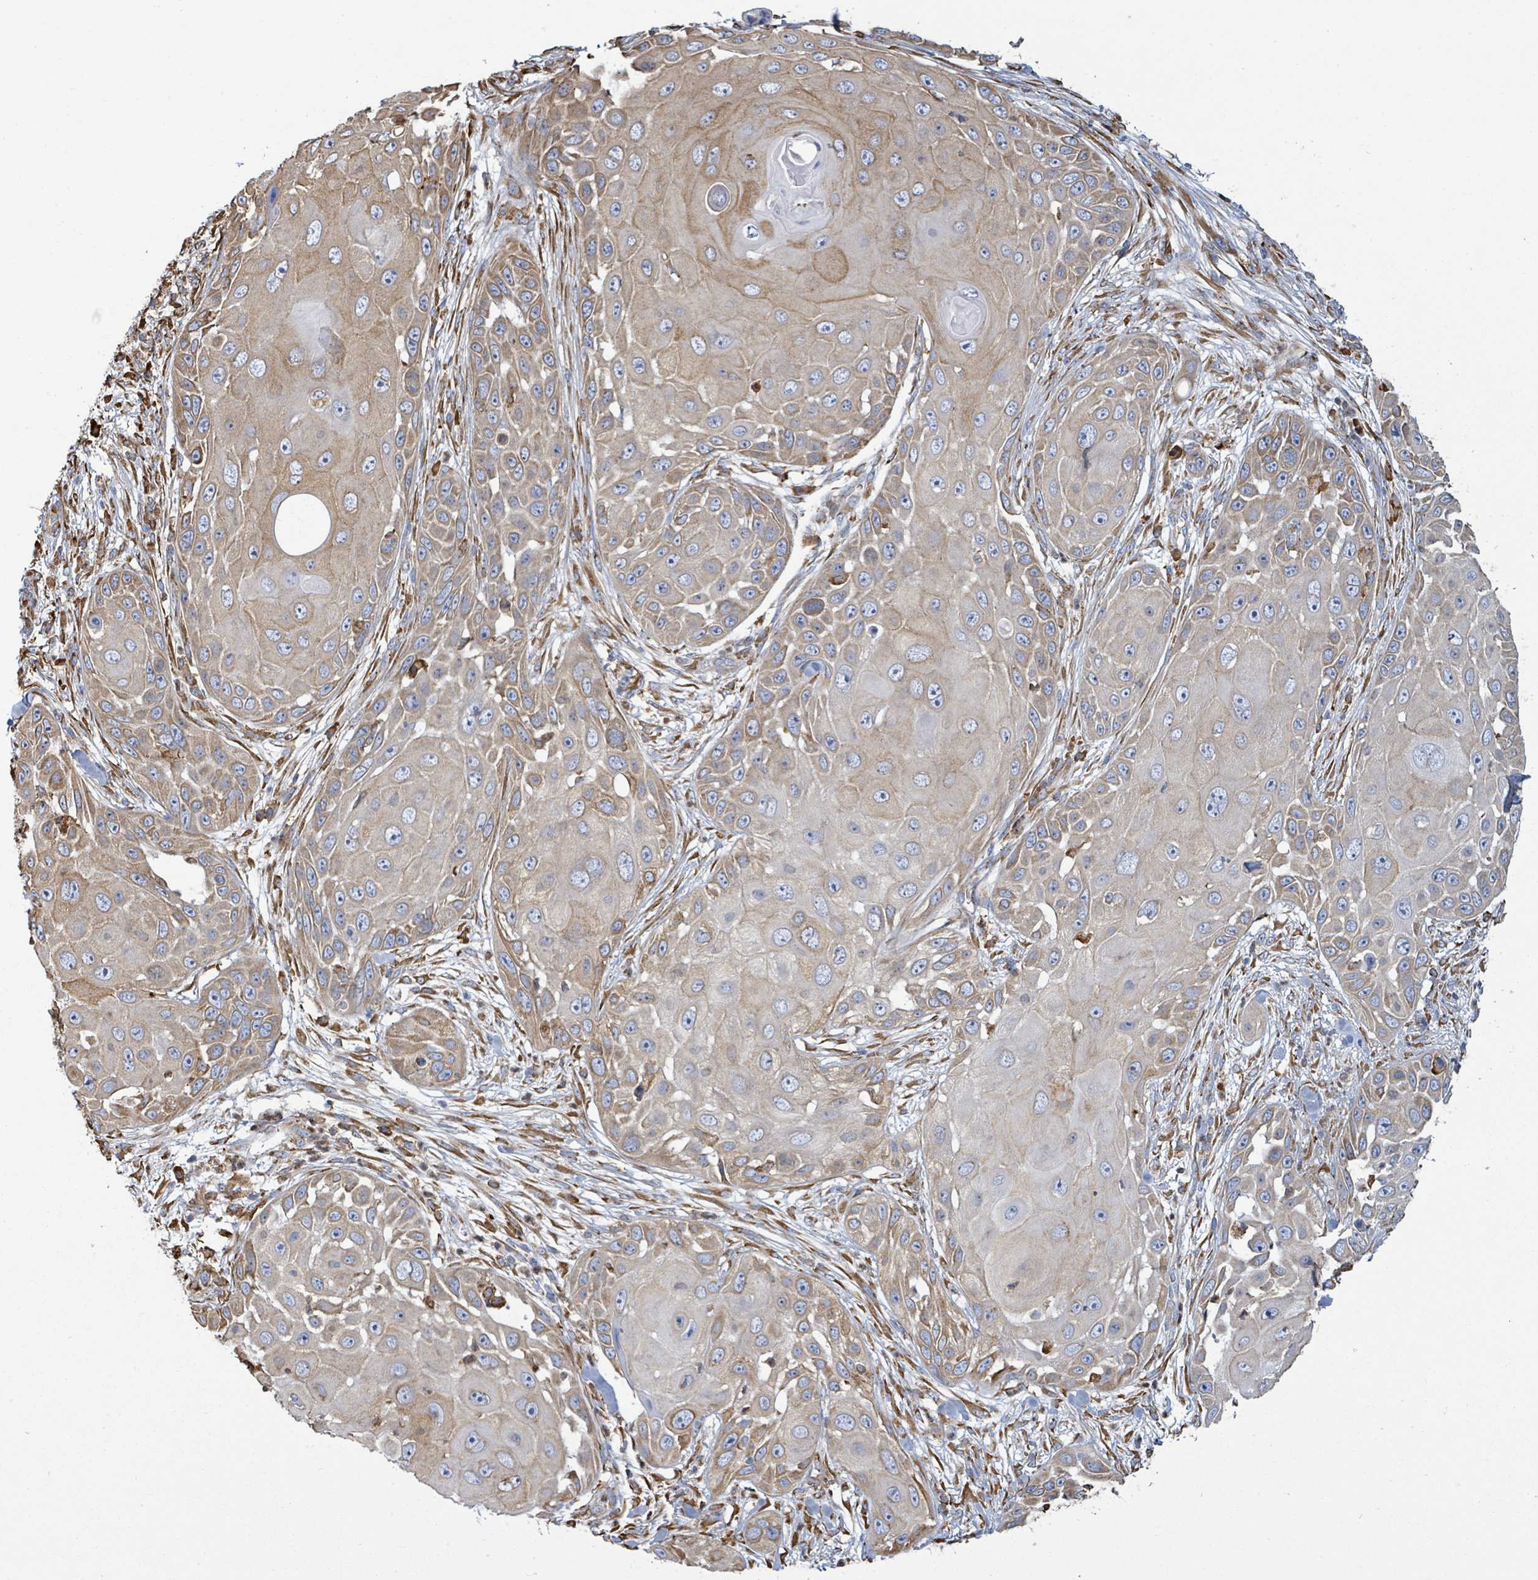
{"staining": {"intensity": "weak", "quantity": ">75%", "location": "cytoplasmic/membranous"}, "tissue": "skin cancer", "cell_type": "Tumor cells", "image_type": "cancer", "snomed": [{"axis": "morphology", "description": "Squamous cell carcinoma, NOS"}, {"axis": "topography", "description": "Skin"}], "caption": "IHC staining of squamous cell carcinoma (skin), which reveals low levels of weak cytoplasmic/membranous staining in approximately >75% of tumor cells indicating weak cytoplasmic/membranous protein positivity. The staining was performed using DAB (brown) for protein detection and nuclei were counterstained in hematoxylin (blue).", "gene": "RFPL4A", "patient": {"sex": "female", "age": 44}}